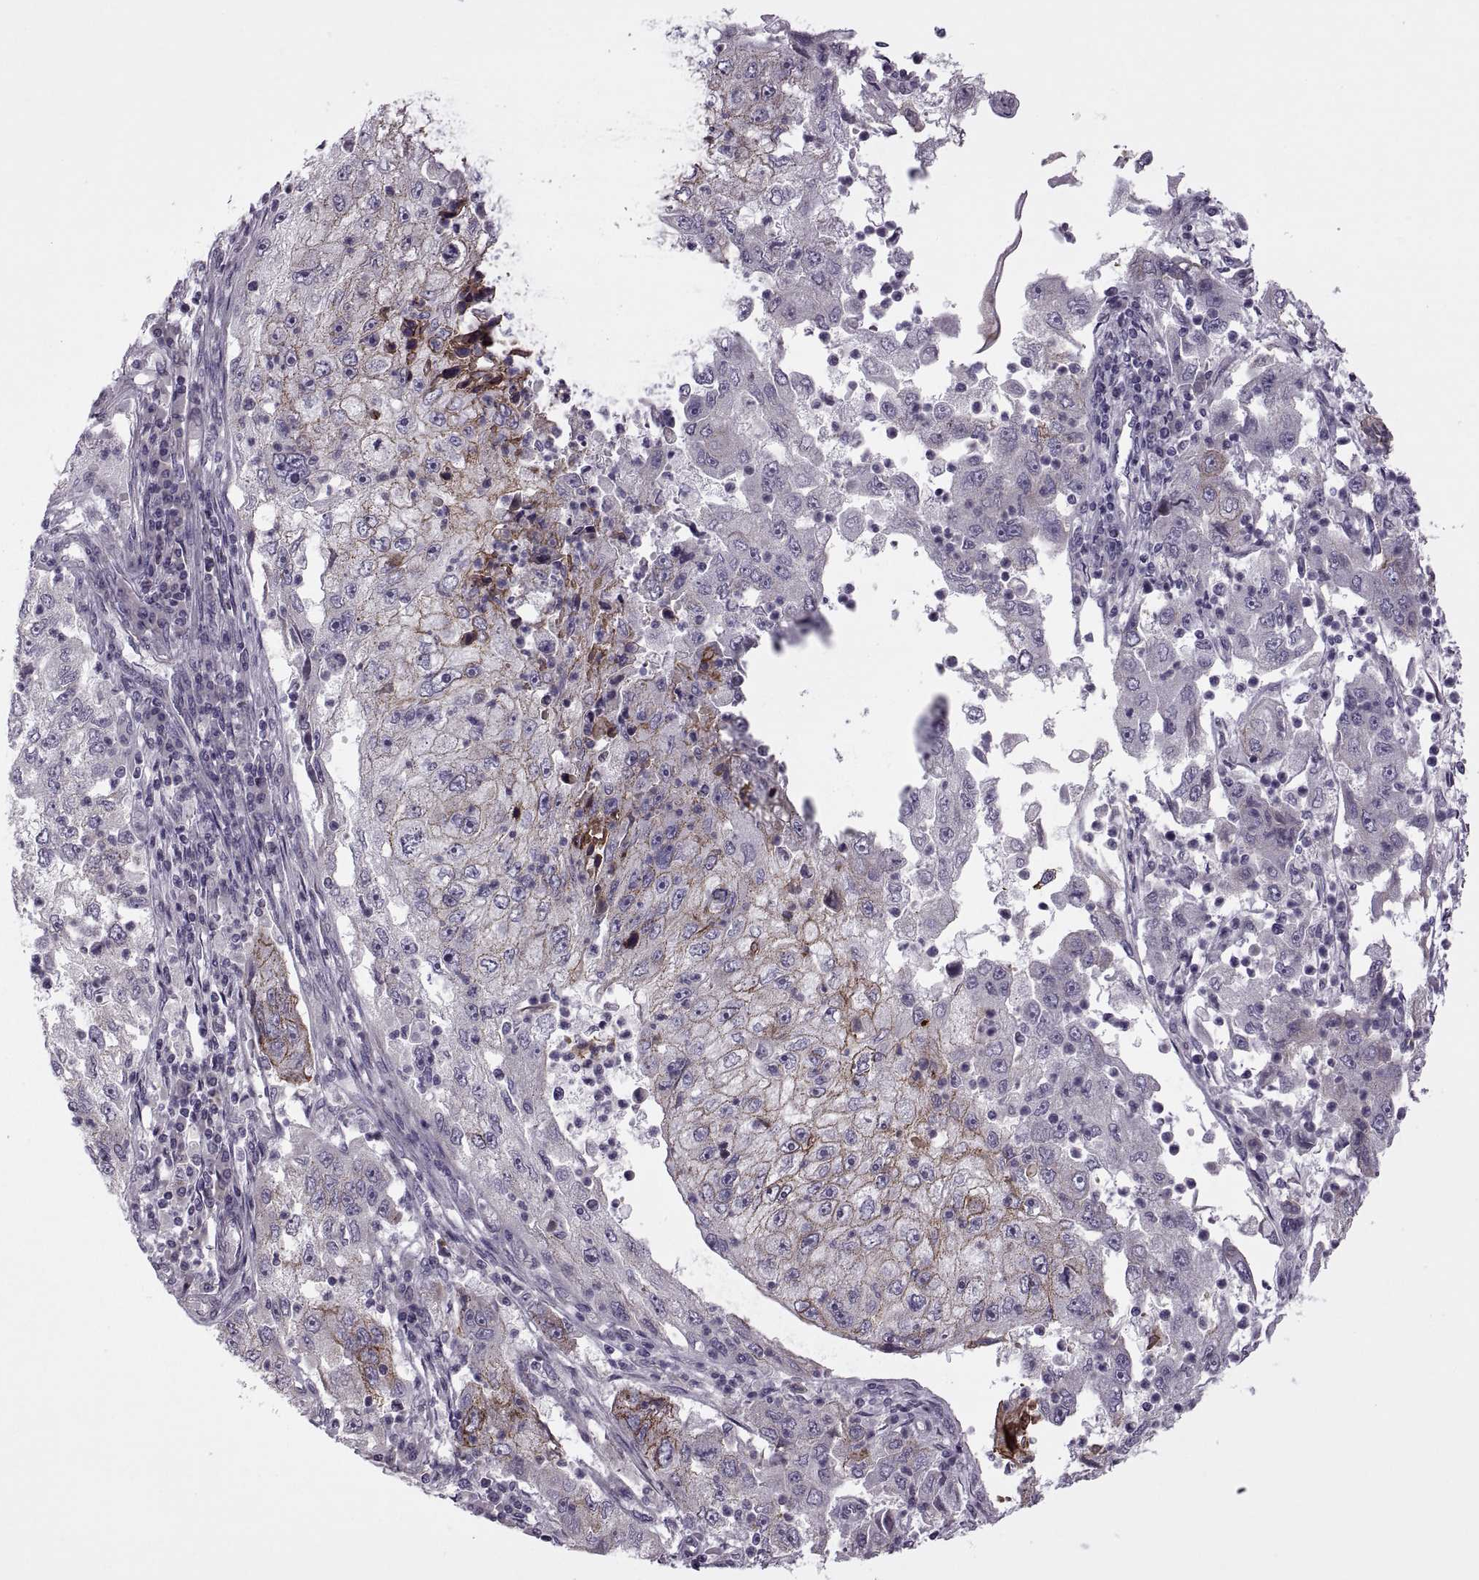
{"staining": {"intensity": "moderate", "quantity": "<25%", "location": "cytoplasmic/membranous"}, "tissue": "cervical cancer", "cell_type": "Tumor cells", "image_type": "cancer", "snomed": [{"axis": "morphology", "description": "Squamous cell carcinoma, NOS"}, {"axis": "topography", "description": "Cervix"}], "caption": "Immunohistochemical staining of cervical cancer shows moderate cytoplasmic/membranous protein expression in about <25% of tumor cells. (IHC, brightfield microscopy, high magnification).", "gene": "RIPK4", "patient": {"sex": "female", "age": 36}}